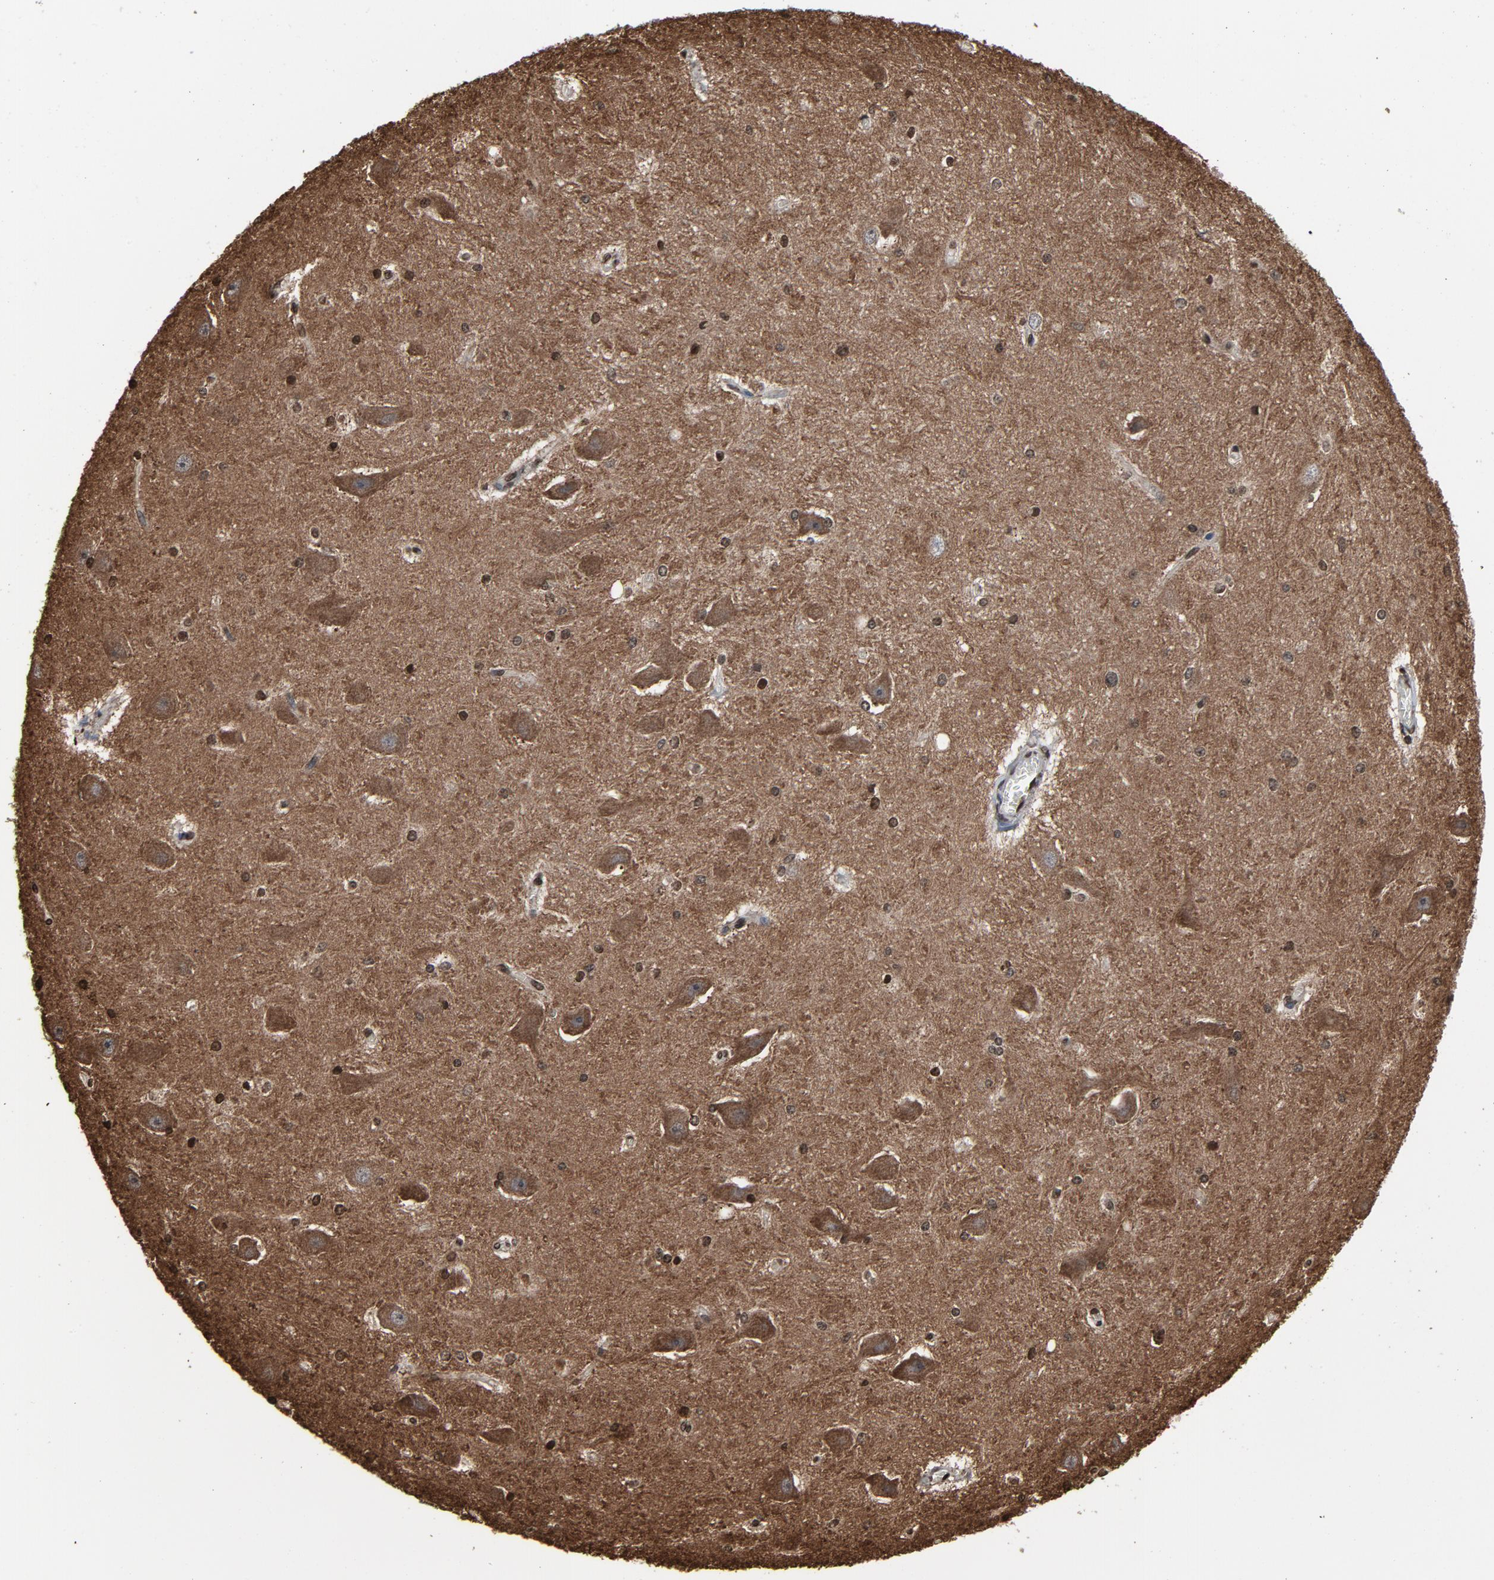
{"staining": {"intensity": "moderate", "quantity": "<25%", "location": "cytoplasmic/membranous,nuclear"}, "tissue": "hippocampus", "cell_type": "Glial cells", "image_type": "normal", "snomed": [{"axis": "morphology", "description": "Normal tissue, NOS"}, {"axis": "topography", "description": "Hippocampus"}], "caption": "This micrograph displays IHC staining of unremarkable hippocampus, with low moderate cytoplasmic/membranous,nuclear positivity in approximately <25% of glial cells.", "gene": "PDZD4", "patient": {"sex": "female", "age": 19}}